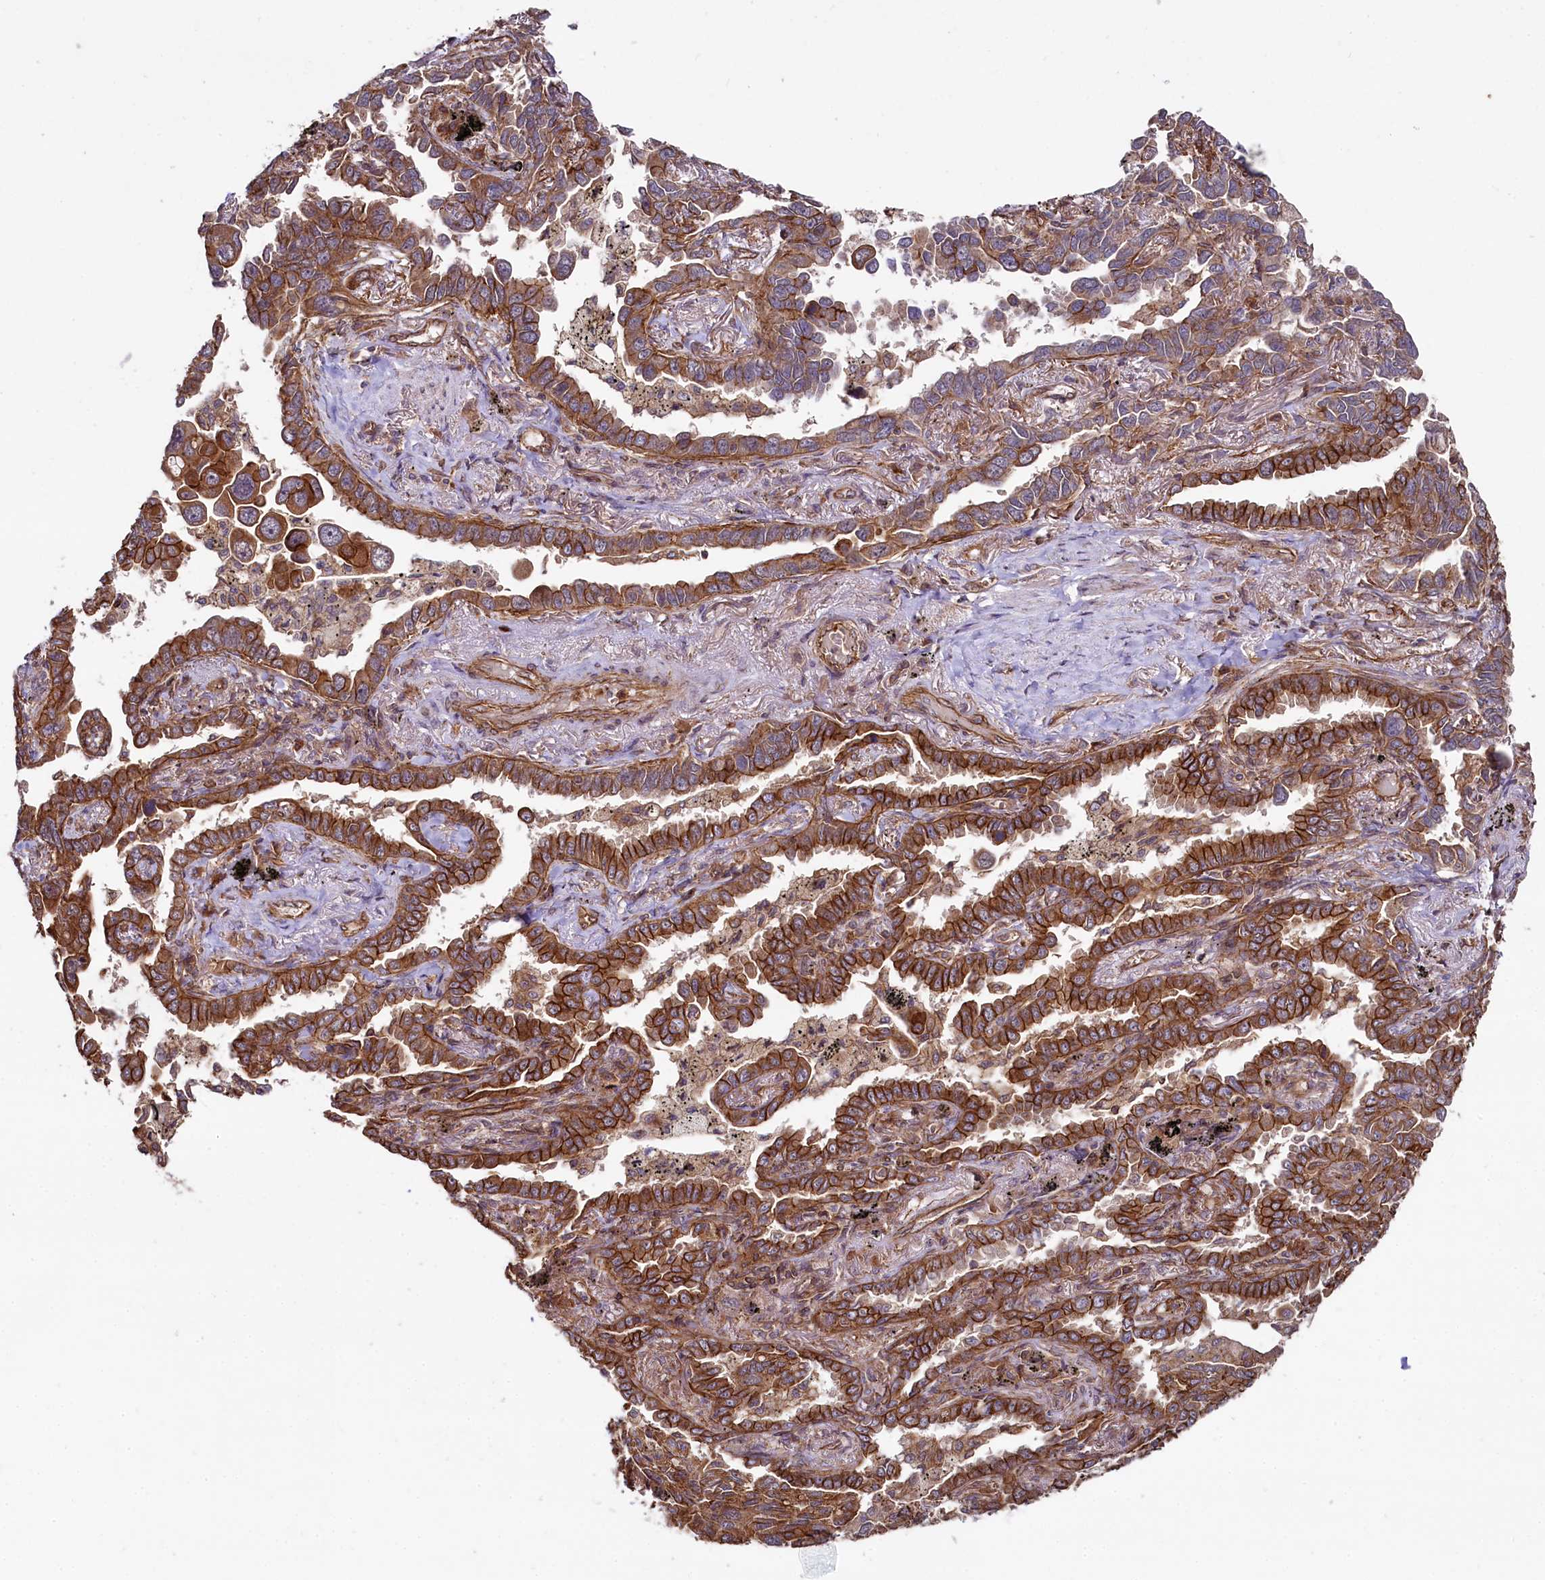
{"staining": {"intensity": "strong", "quantity": ">75%", "location": "cytoplasmic/membranous"}, "tissue": "lung cancer", "cell_type": "Tumor cells", "image_type": "cancer", "snomed": [{"axis": "morphology", "description": "Adenocarcinoma, NOS"}, {"axis": "topography", "description": "Lung"}], "caption": "The image reveals a brown stain indicating the presence of a protein in the cytoplasmic/membranous of tumor cells in lung cancer (adenocarcinoma).", "gene": "SVIP", "patient": {"sex": "male", "age": 67}}